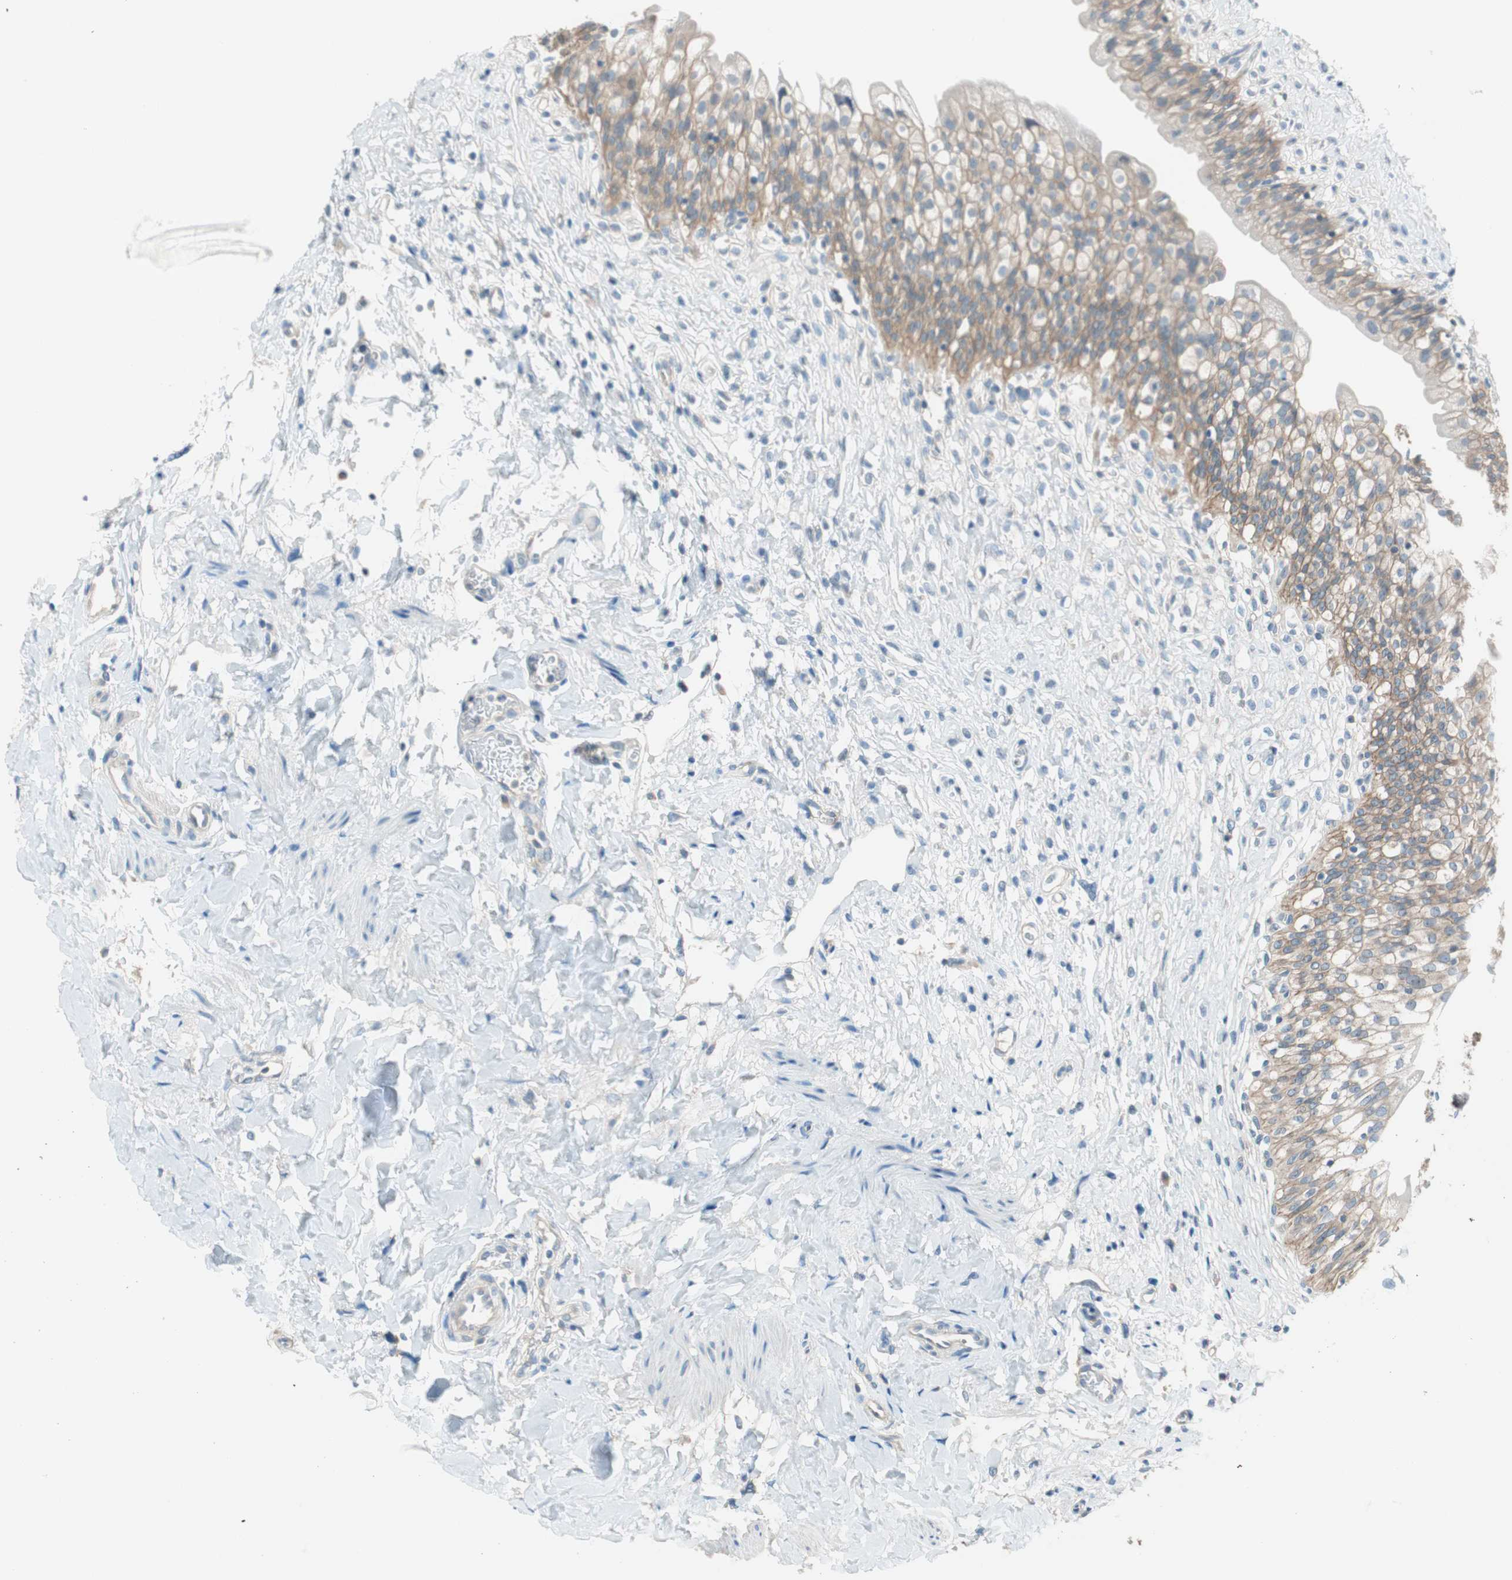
{"staining": {"intensity": "moderate", "quantity": ">75%", "location": "cytoplasmic/membranous"}, "tissue": "urinary bladder", "cell_type": "Urothelial cells", "image_type": "normal", "snomed": [{"axis": "morphology", "description": "Normal tissue, NOS"}, {"axis": "morphology", "description": "Inflammation, NOS"}, {"axis": "topography", "description": "Urinary bladder"}], "caption": "Normal urinary bladder shows moderate cytoplasmic/membranous positivity in about >75% of urothelial cells.", "gene": "GLUL", "patient": {"sex": "female", "age": 80}}